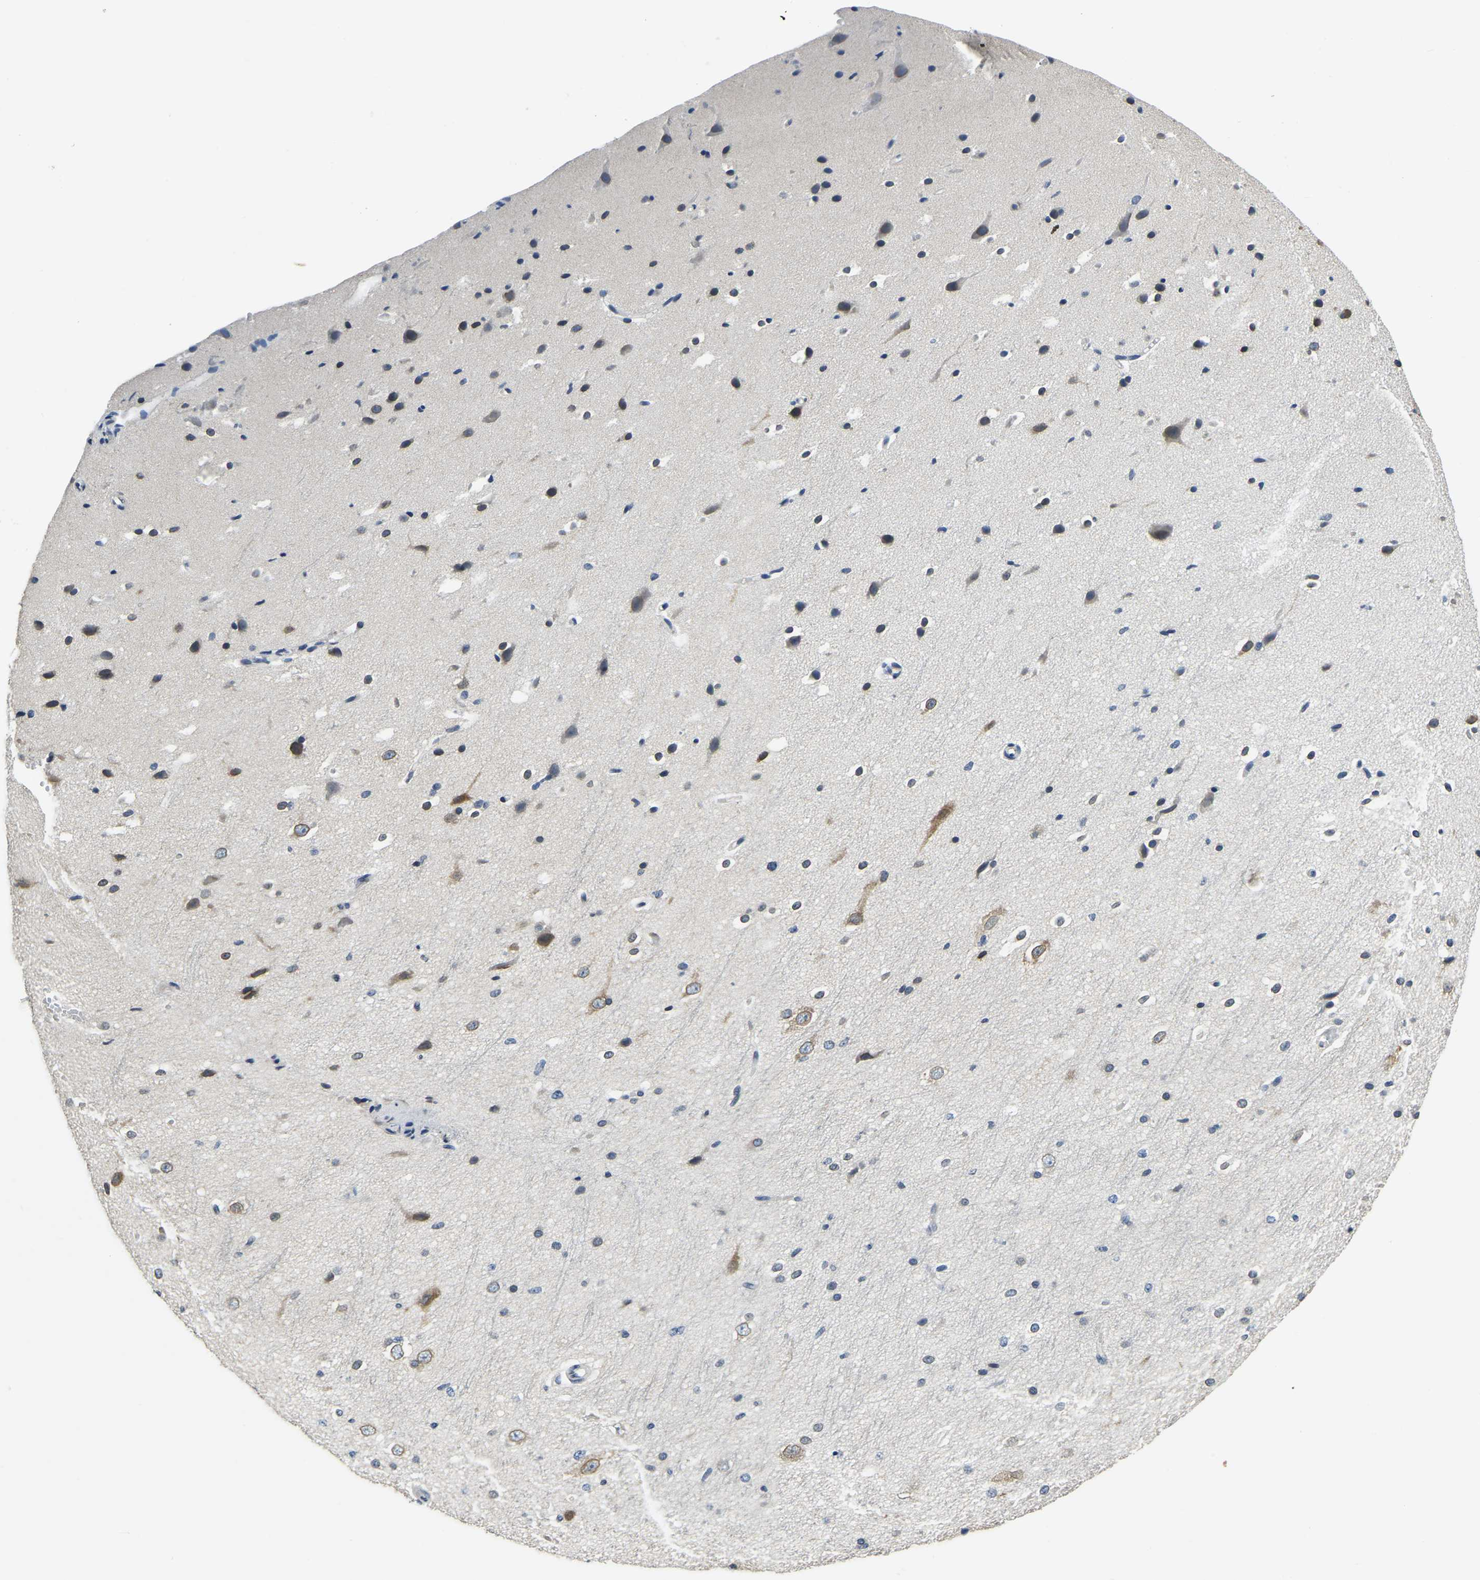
{"staining": {"intensity": "negative", "quantity": "none", "location": "none"}, "tissue": "cerebral cortex", "cell_type": "Endothelial cells", "image_type": "normal", "snomed": [{"axis": "morphology", "description": "Normal tissue, NOS"}, {"axis": "morphology", "description": "Developmental malformation"}, {"axis": "topography", "description": "Cerebral cortex"}], "caption": "IHC micrograph of unremarkable cerebral cortex stained for a protein (brown), which displays no expression in endothelial cells.", "gene": "RANBP2", "patient": {"sex": "female", "age": 30}}